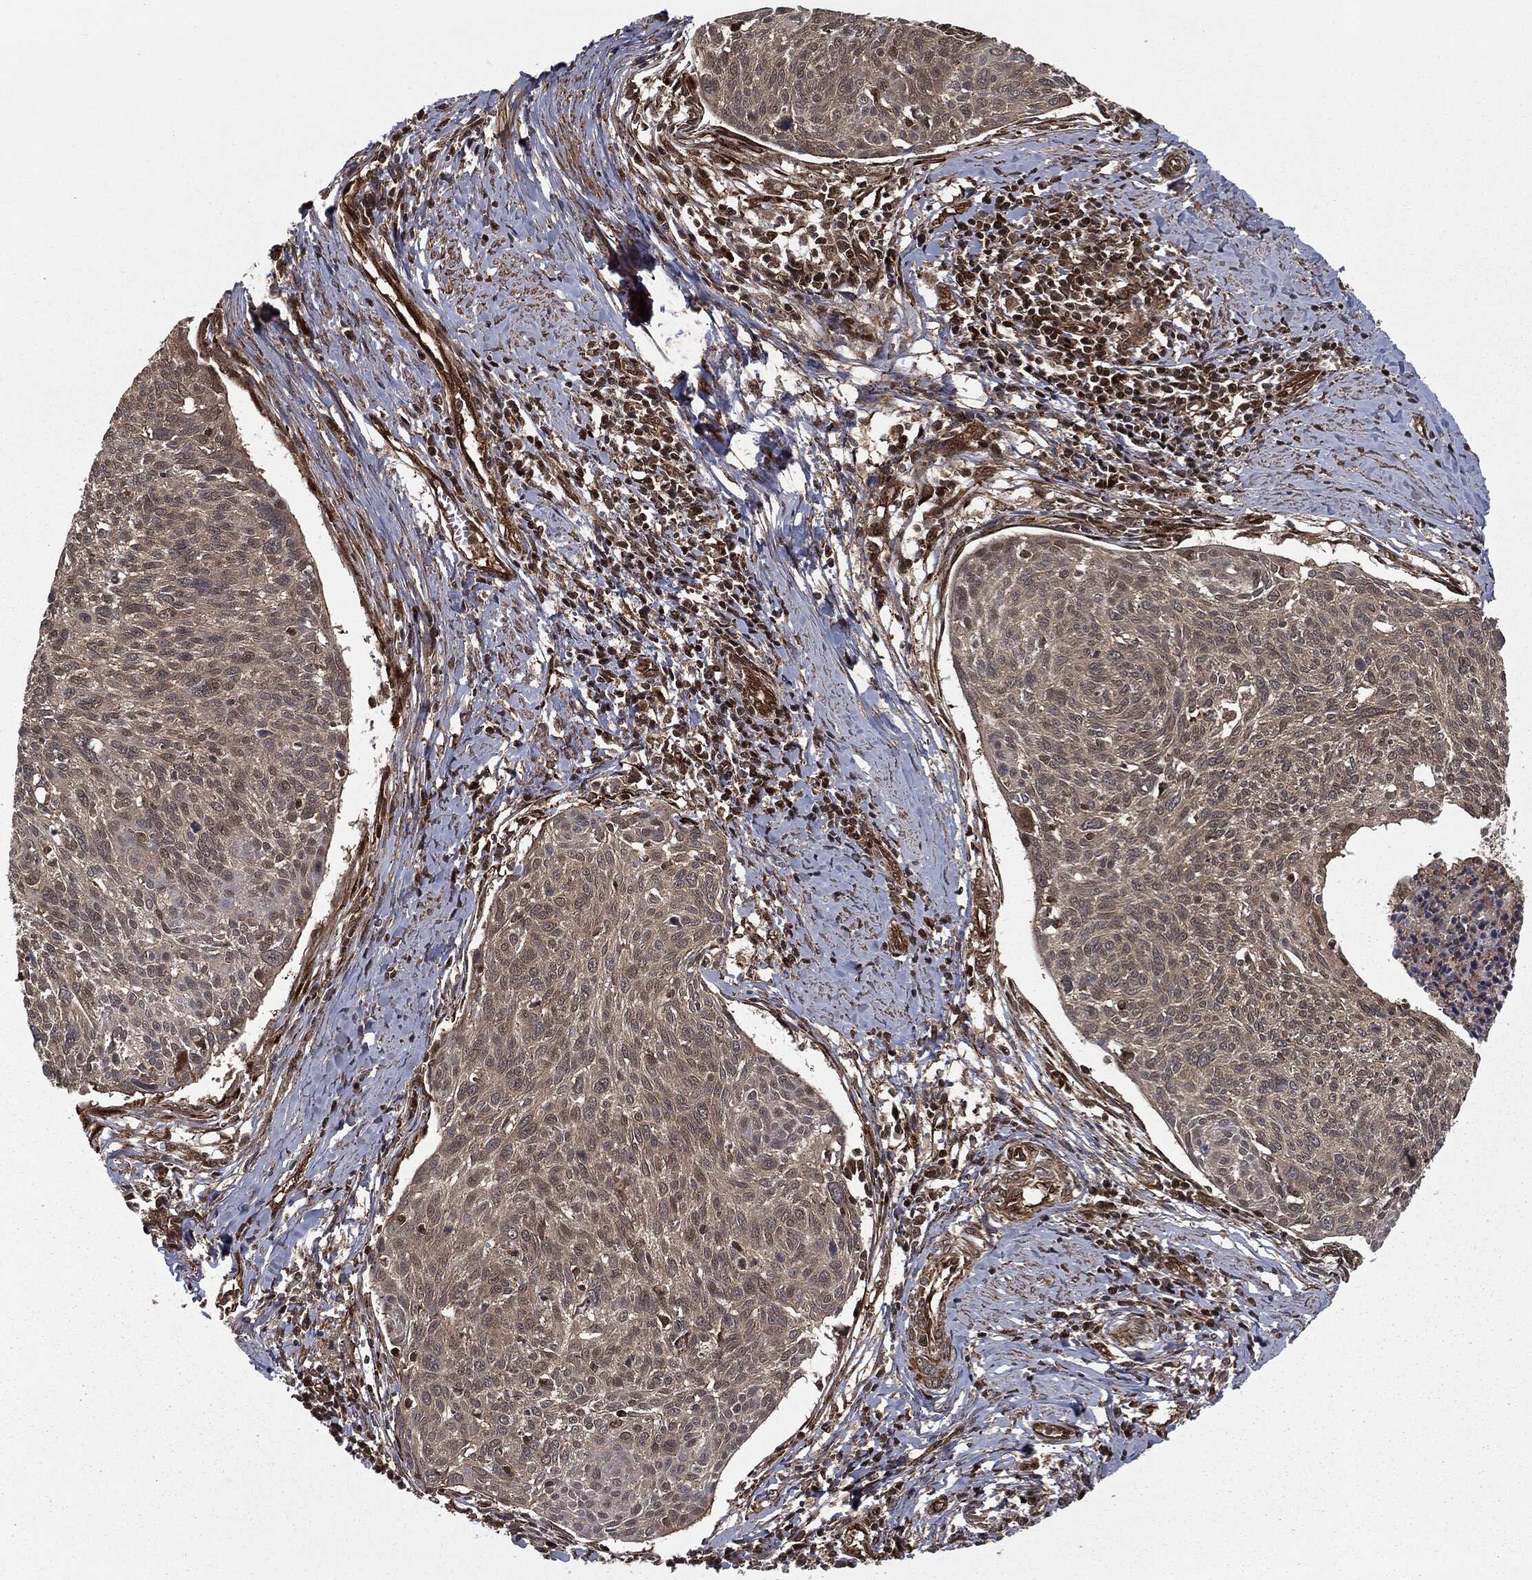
{"staining": {"intensity": "weak", "quantity": "<25%", "location": "cytoplasmic/membranous,nuclear"}, "tissue": "cervical cancer", "cell_type": "Tumor cells", "image_type": "cancer", "snomed": [{"axis": "morphology", "description": "Squamous cell carcinoma, NOS"}, {"axis": "topography", "description": "Cervix"}], "caption": "DAB immunohistochemical staining of human cervical squamous cell carcinoma exhibits no significant staining in tumor cells.", "gene": "RANBP9", "patient": {"sex": "female", "age": 49}}